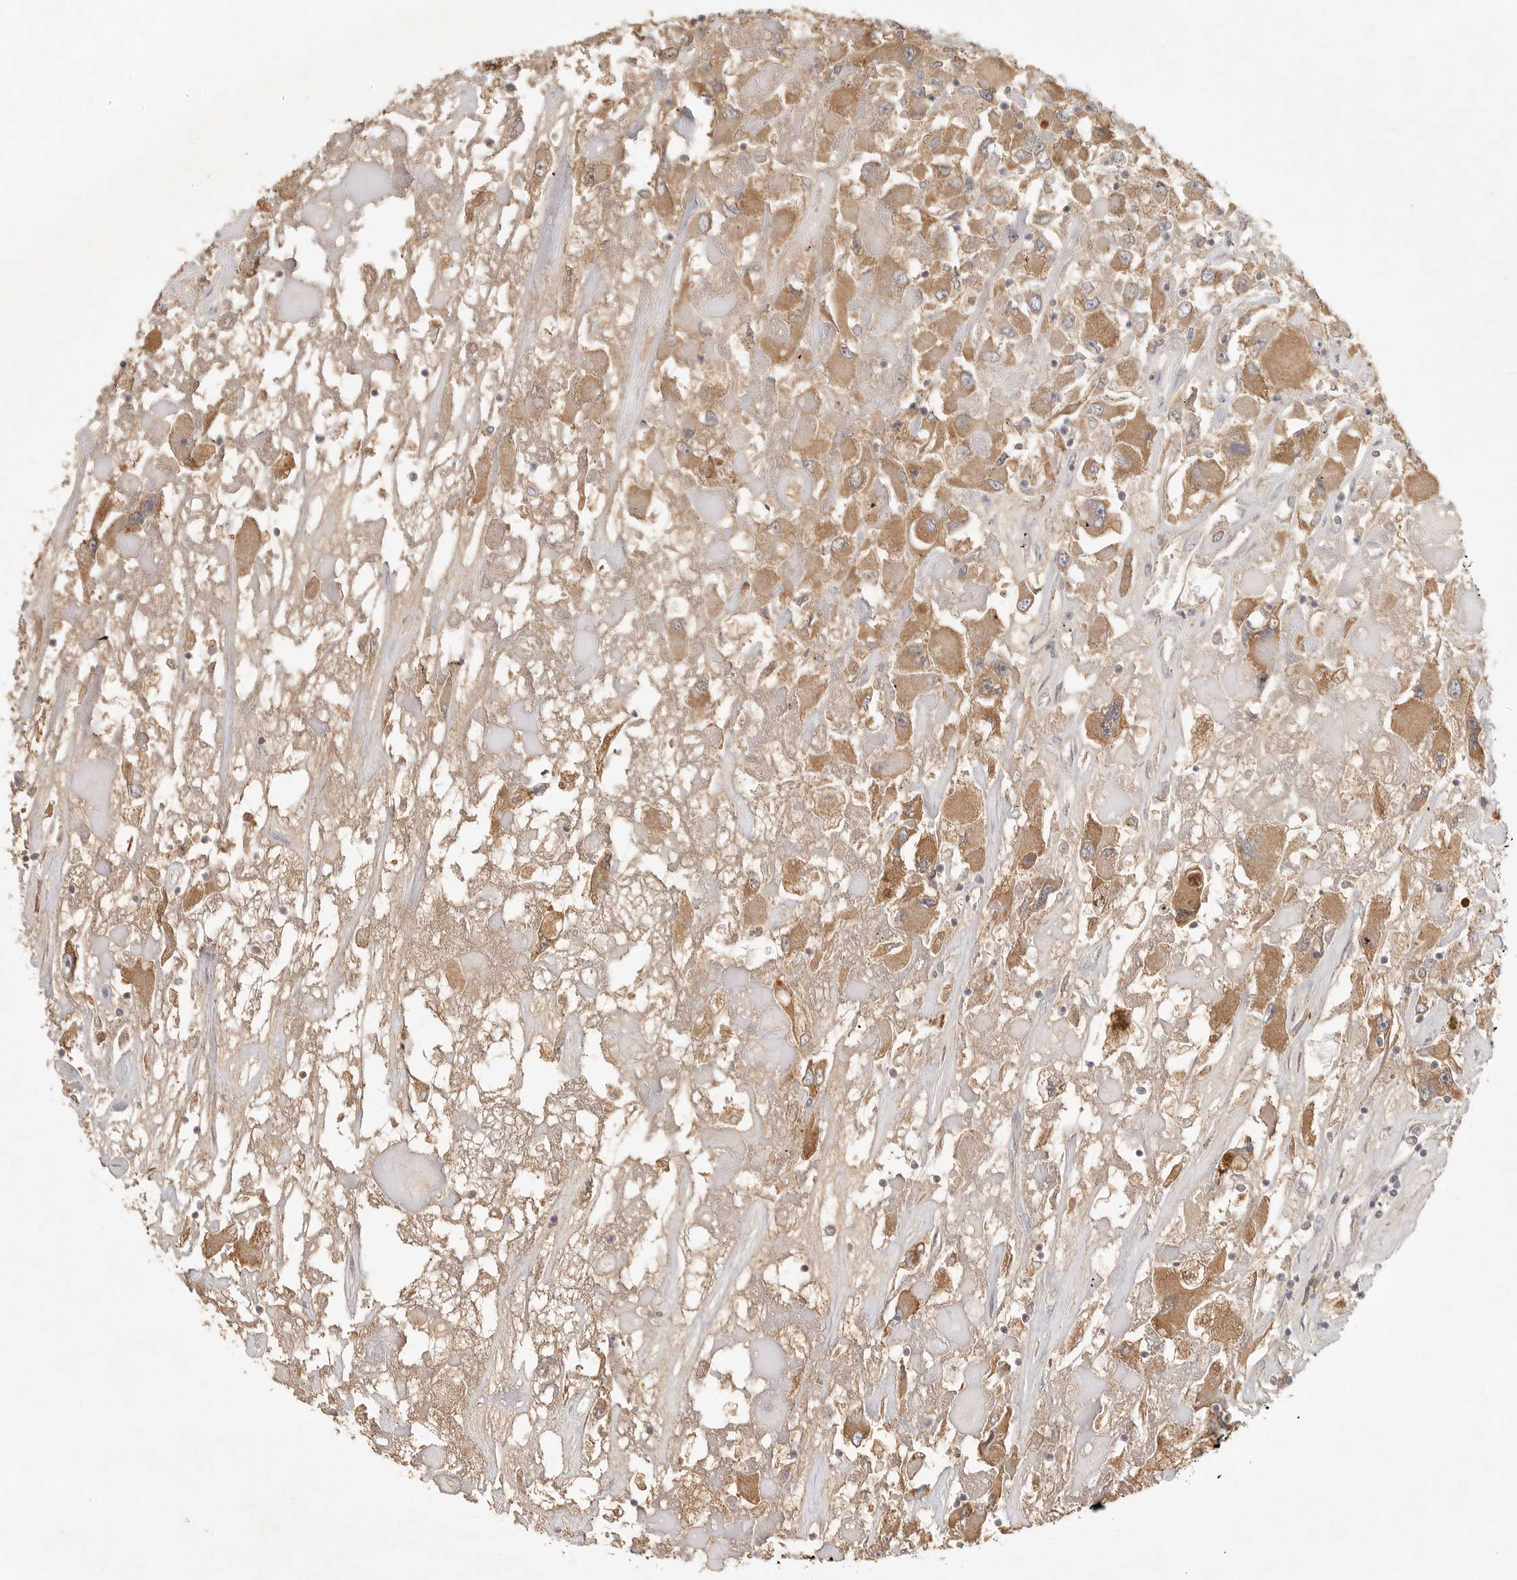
{"staining": {"intensity": "moderate", "quantity": ">75%", "location": "cytoplasmic/membranous"}, "tissue": "renal cancer", "cell_type": "Tumor cells", "image_type": "cancer", "snomed": [{"axis": "morphology", "description": "Adenocarcinoma, NOS"}, {"axis": "topography", "description": "Kidney"}], "caption": "Immunohistochemical staining of renal adenocarcinoma exhibits moderate cytoplasmic/membranous protein positivity in about >75% of tumor cells.", "gene": "SLC25A36", "patient": {"sex": "female", "age": 52}}